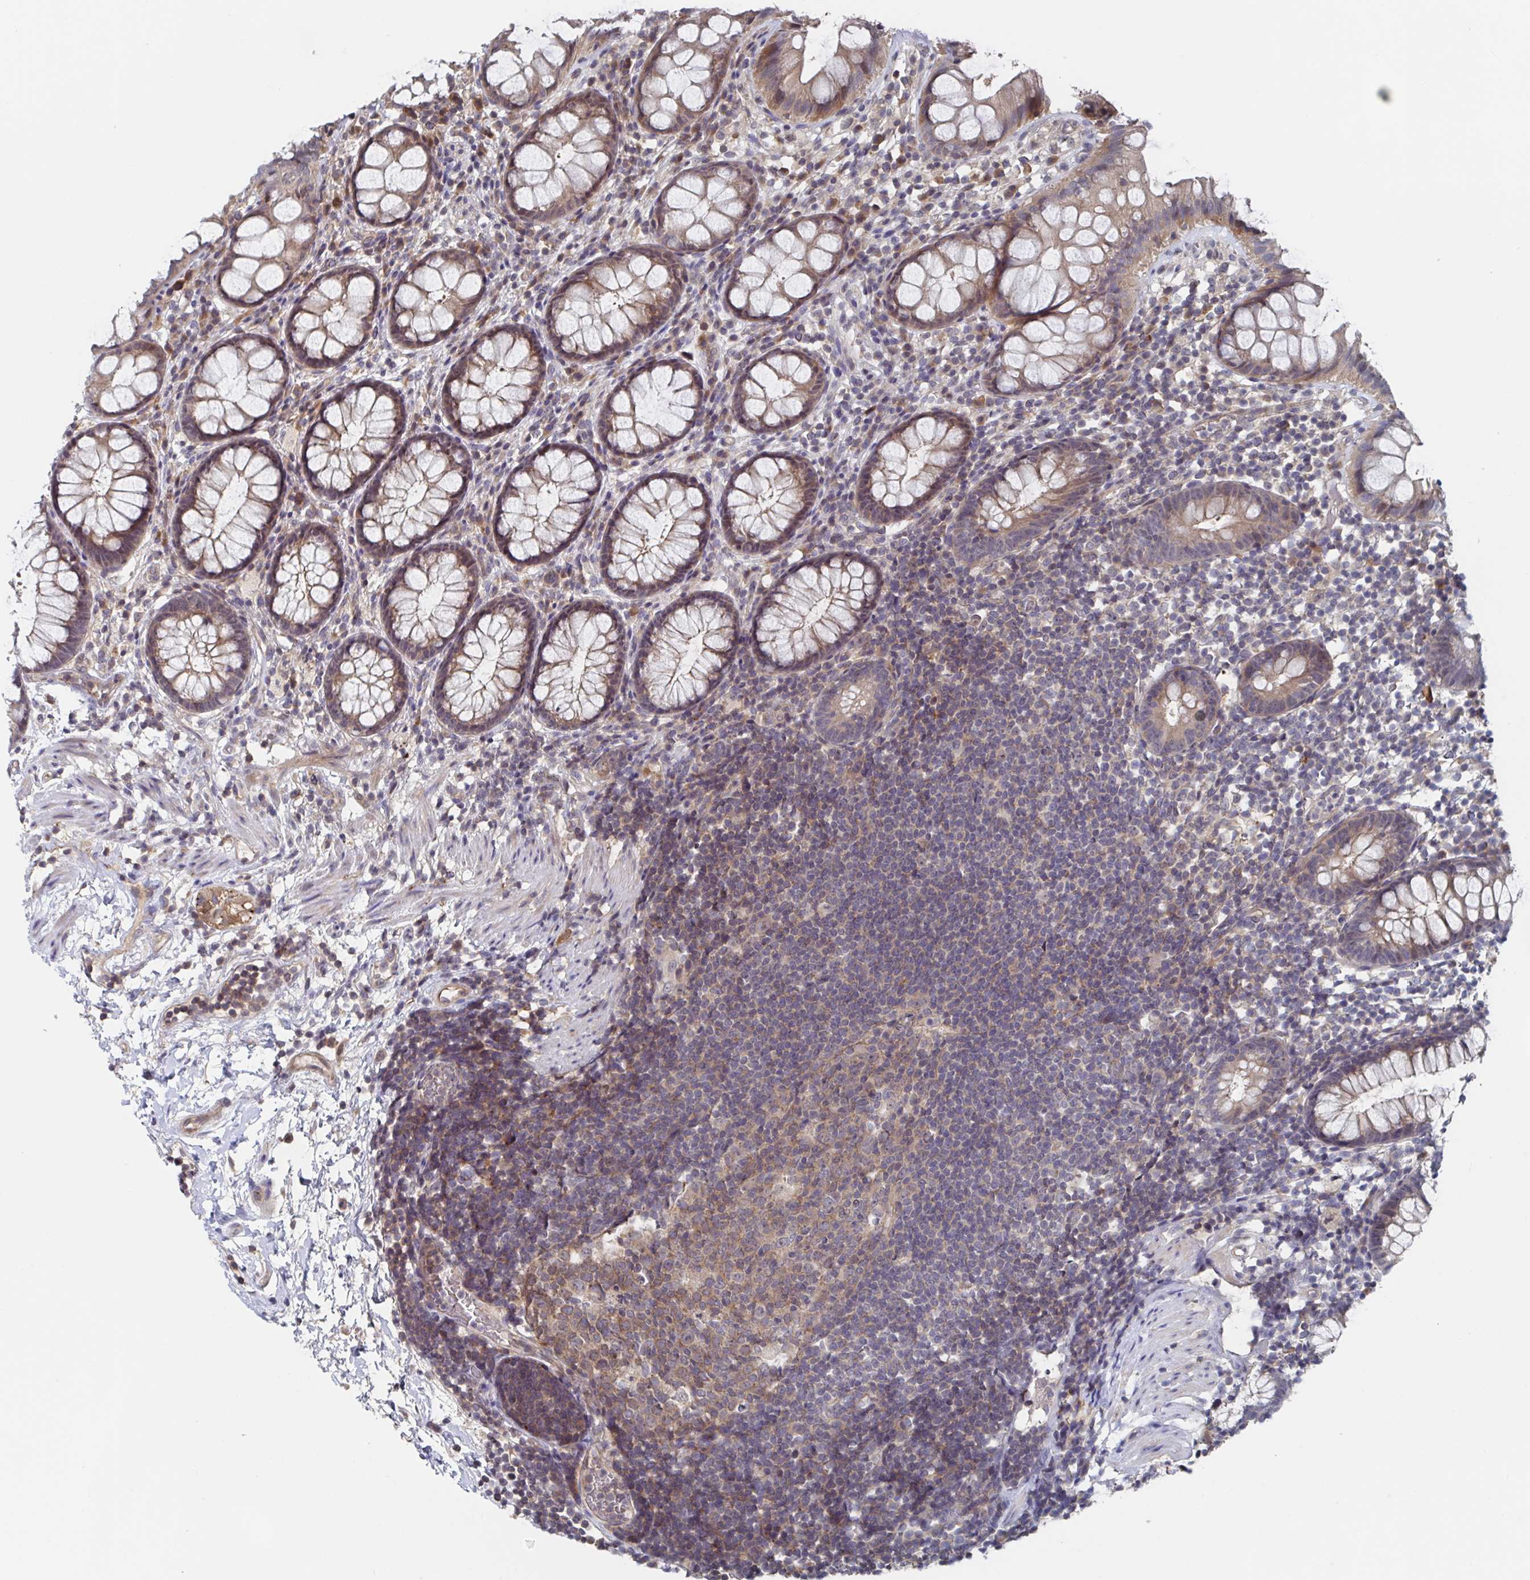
{"staining": {"intensity": "moderate", "quantity": ">75%", "location": "cytoplasmic/membranous"}, "tissue": "rectum", "cell_type": "Glandular cells", "image_type": "normal", "snomed": [{"axis": "morphology", "description": "Normal tissue, NOS"}, {"axis": "topography", "description": "Rectum"}], "caption": "Moderate cytoplasmic/membranous positivity for a protein is identified in about >75% of glandular cells of normal rectum using immunohistochemistry.", "gene": "DHRS12", "patient": {"sex": "female", "age": 62}}